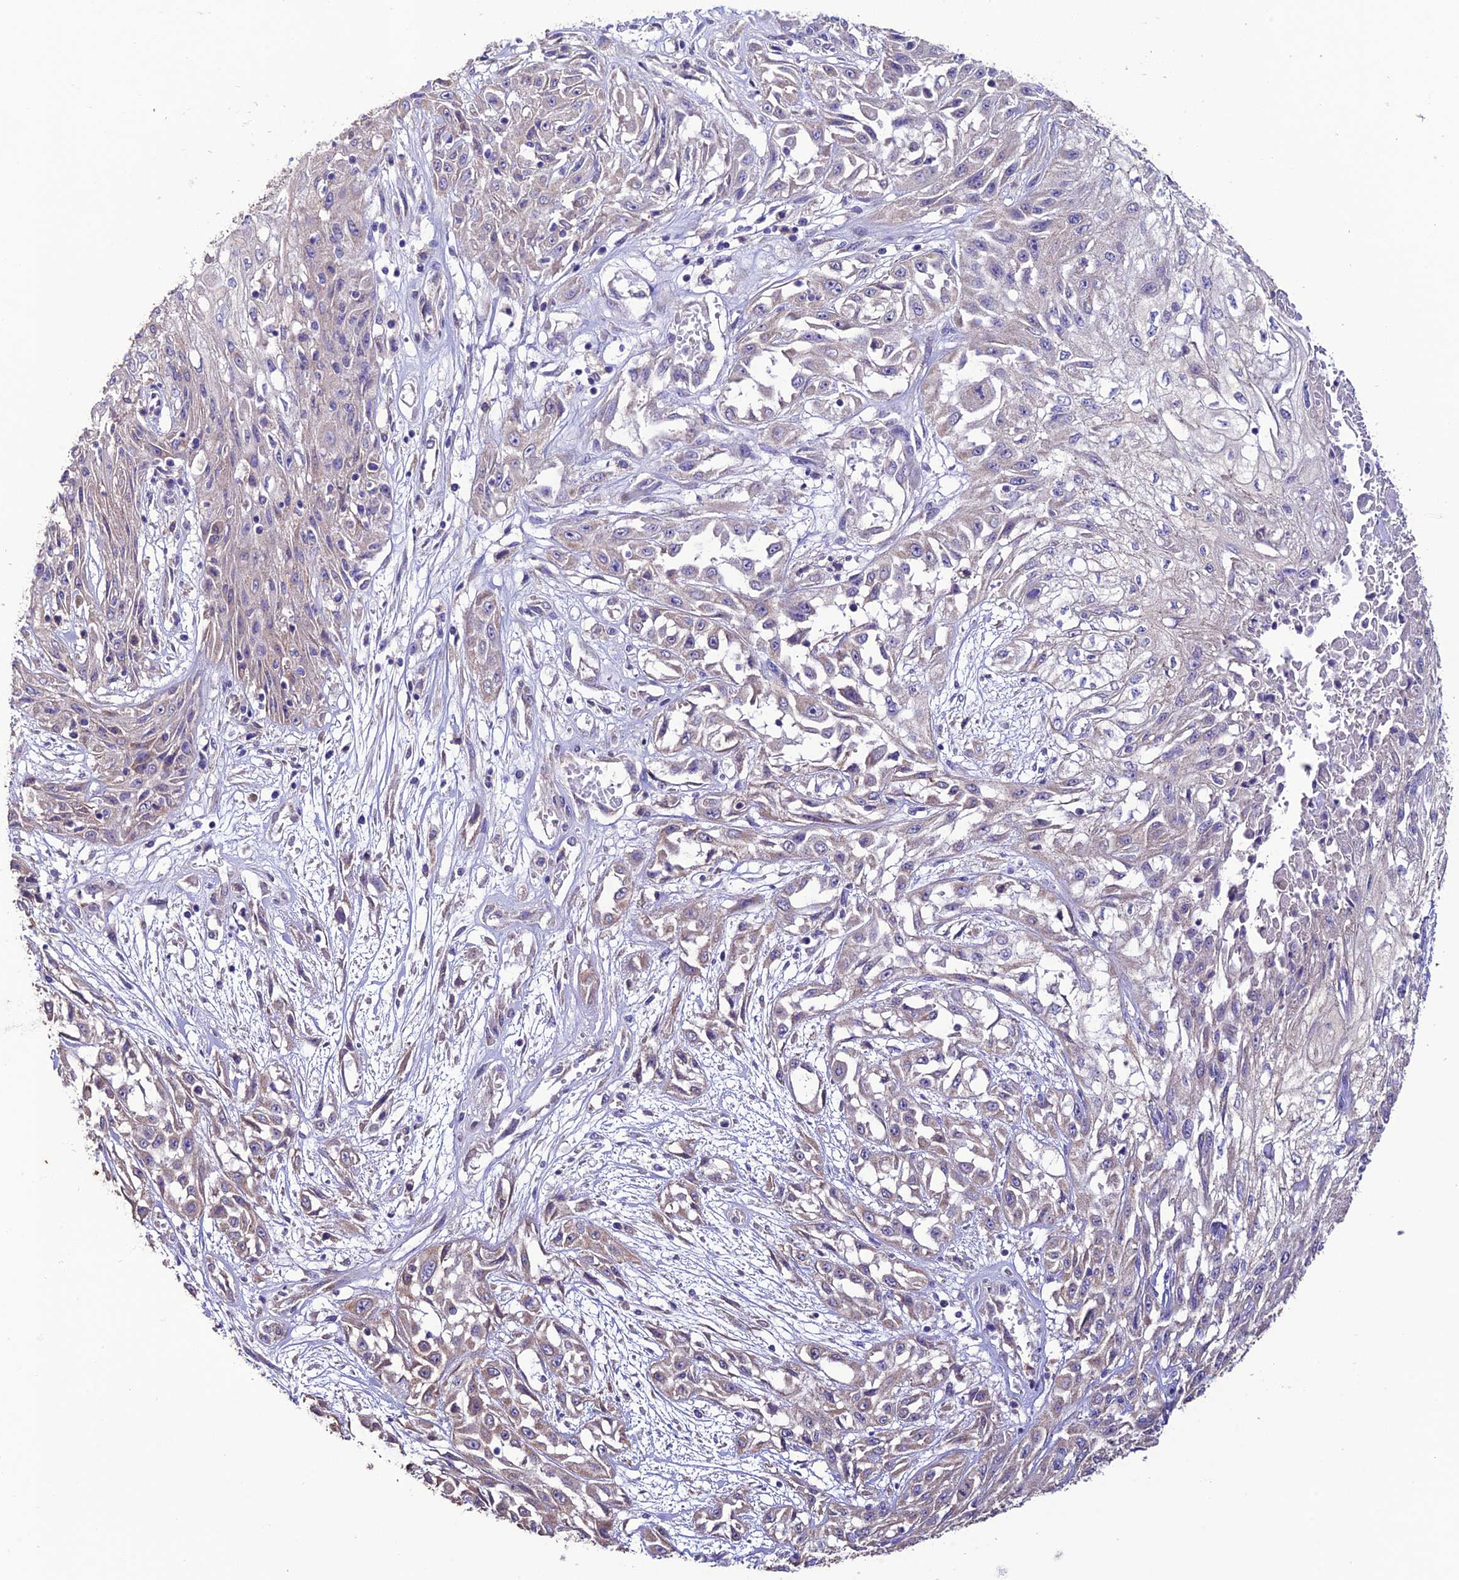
{"staining": {"intensity": "negative", "quantity": "none", "location": "none"}, "tissue": "skin cancer", "cell_type": "Tumor cells", "image_type": "cancer", "snomed": [{"axis": "morphology", "description": "Squamous cell carcinoma, NOS"}, {"axis": "morphology", "description": "Squamous cell carcinoma, metastatic, NOS"}, {"axis": "topography", "description": "Skin"}, {"axis": "topography", "description": "Lymph node"}], "caption": "Immunohistochemistry image of human skin squamous cell carcinoma stained for a protein (brown), which displays no staining in tumor cells. (Immunohistochemistry (ihc), brightfield microscopy, high magnification).", "gene": "HOGA1", "patient": {"sex": "male", "age": 75}}